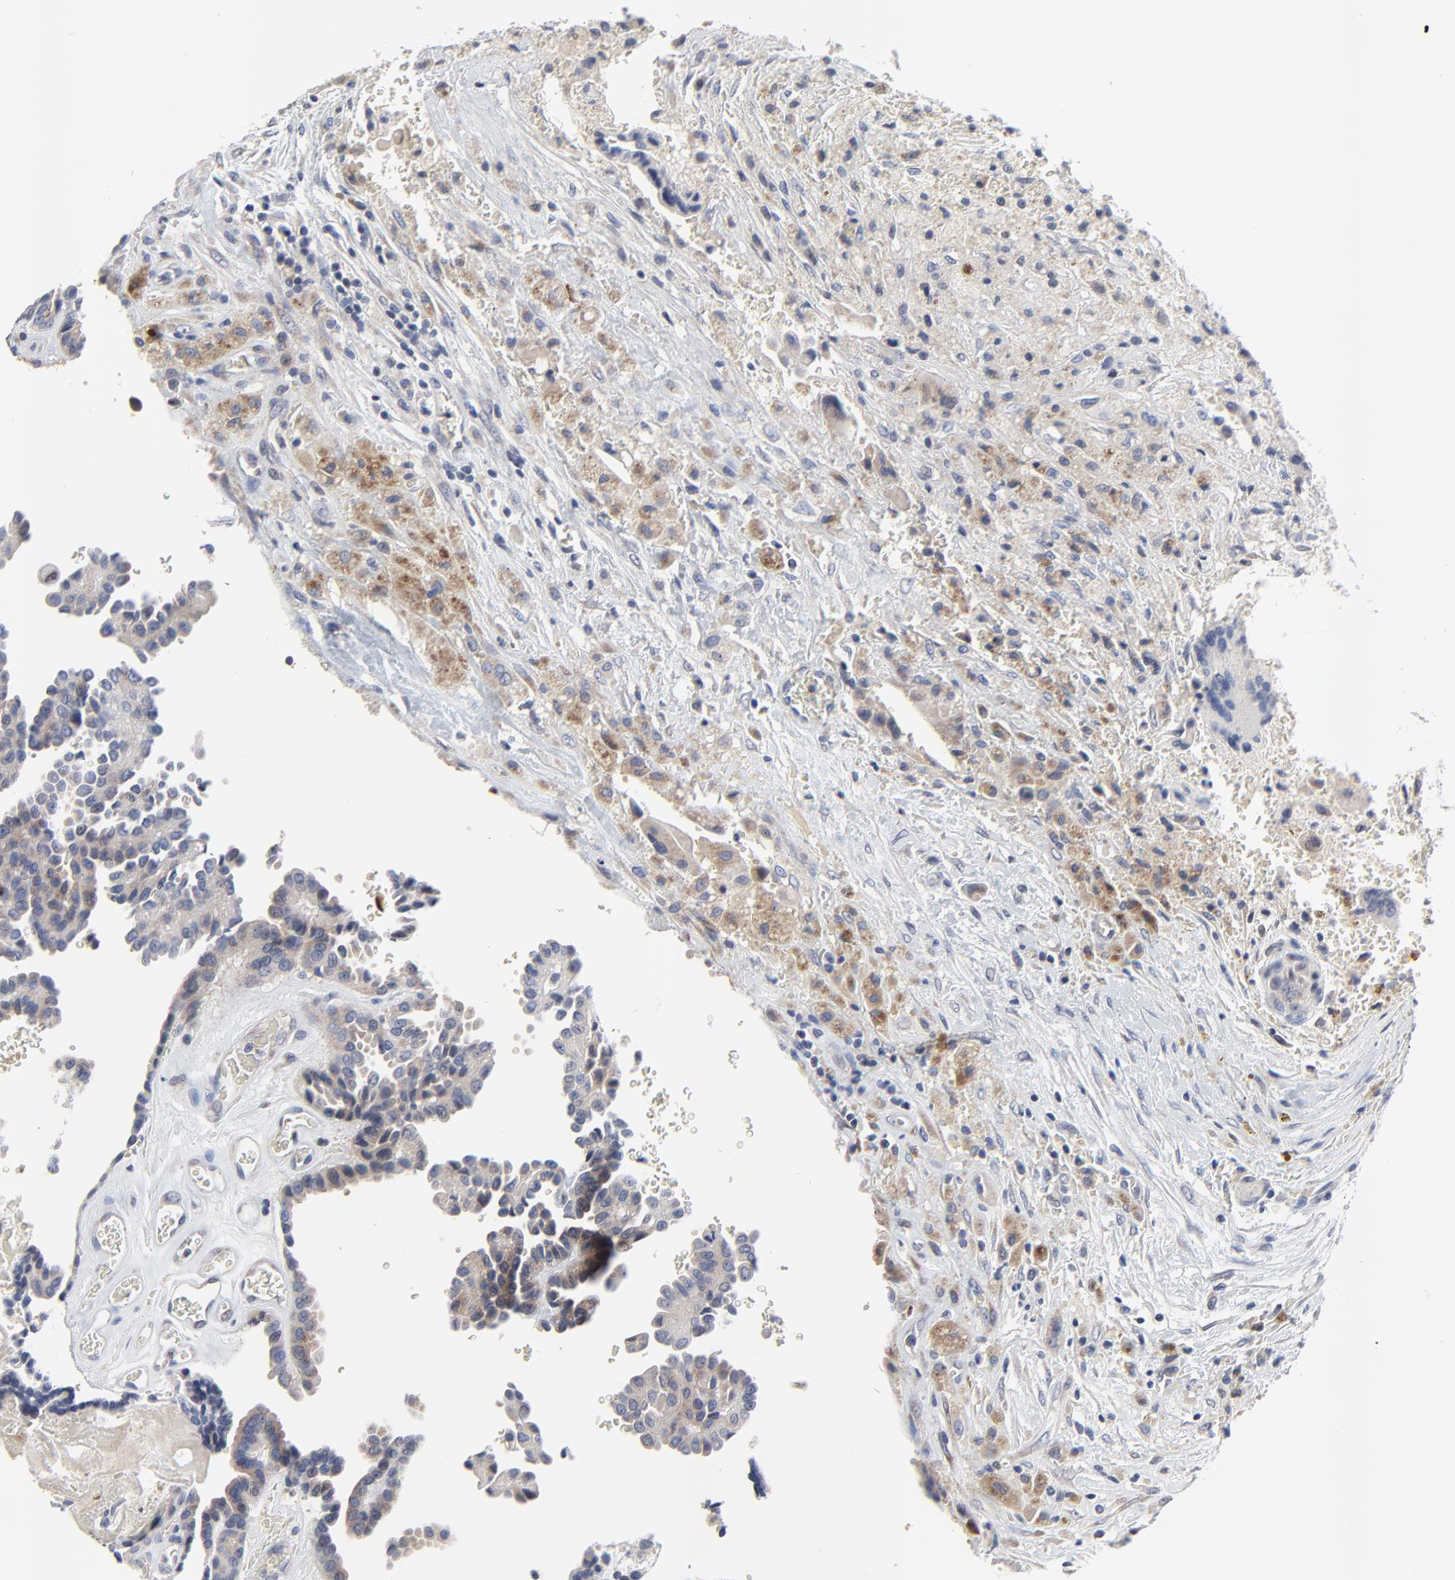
{"staining": {"intensity": "weak", "quantity": ">75%", "location": "cytoplasmic/membranous"}, "tissue": "thyroid cancer", "cell_type": "Tumor cells", "image_type": "cancer", "snomed": [{"axis": "morphology", "description": "Papillary adenocarcinoma, NOS"}, {"axis": "topography", "description": "Thyroid gland"}], "caption": "Protein expression analysis of thyroid cancer (papillary adenocarcinoma) exhibits weak cytoplasmic/membranous positivity in about >75% of tumor cells.", "gene": "NLGN3", "patient": {"sex": "male", "age": 87}}